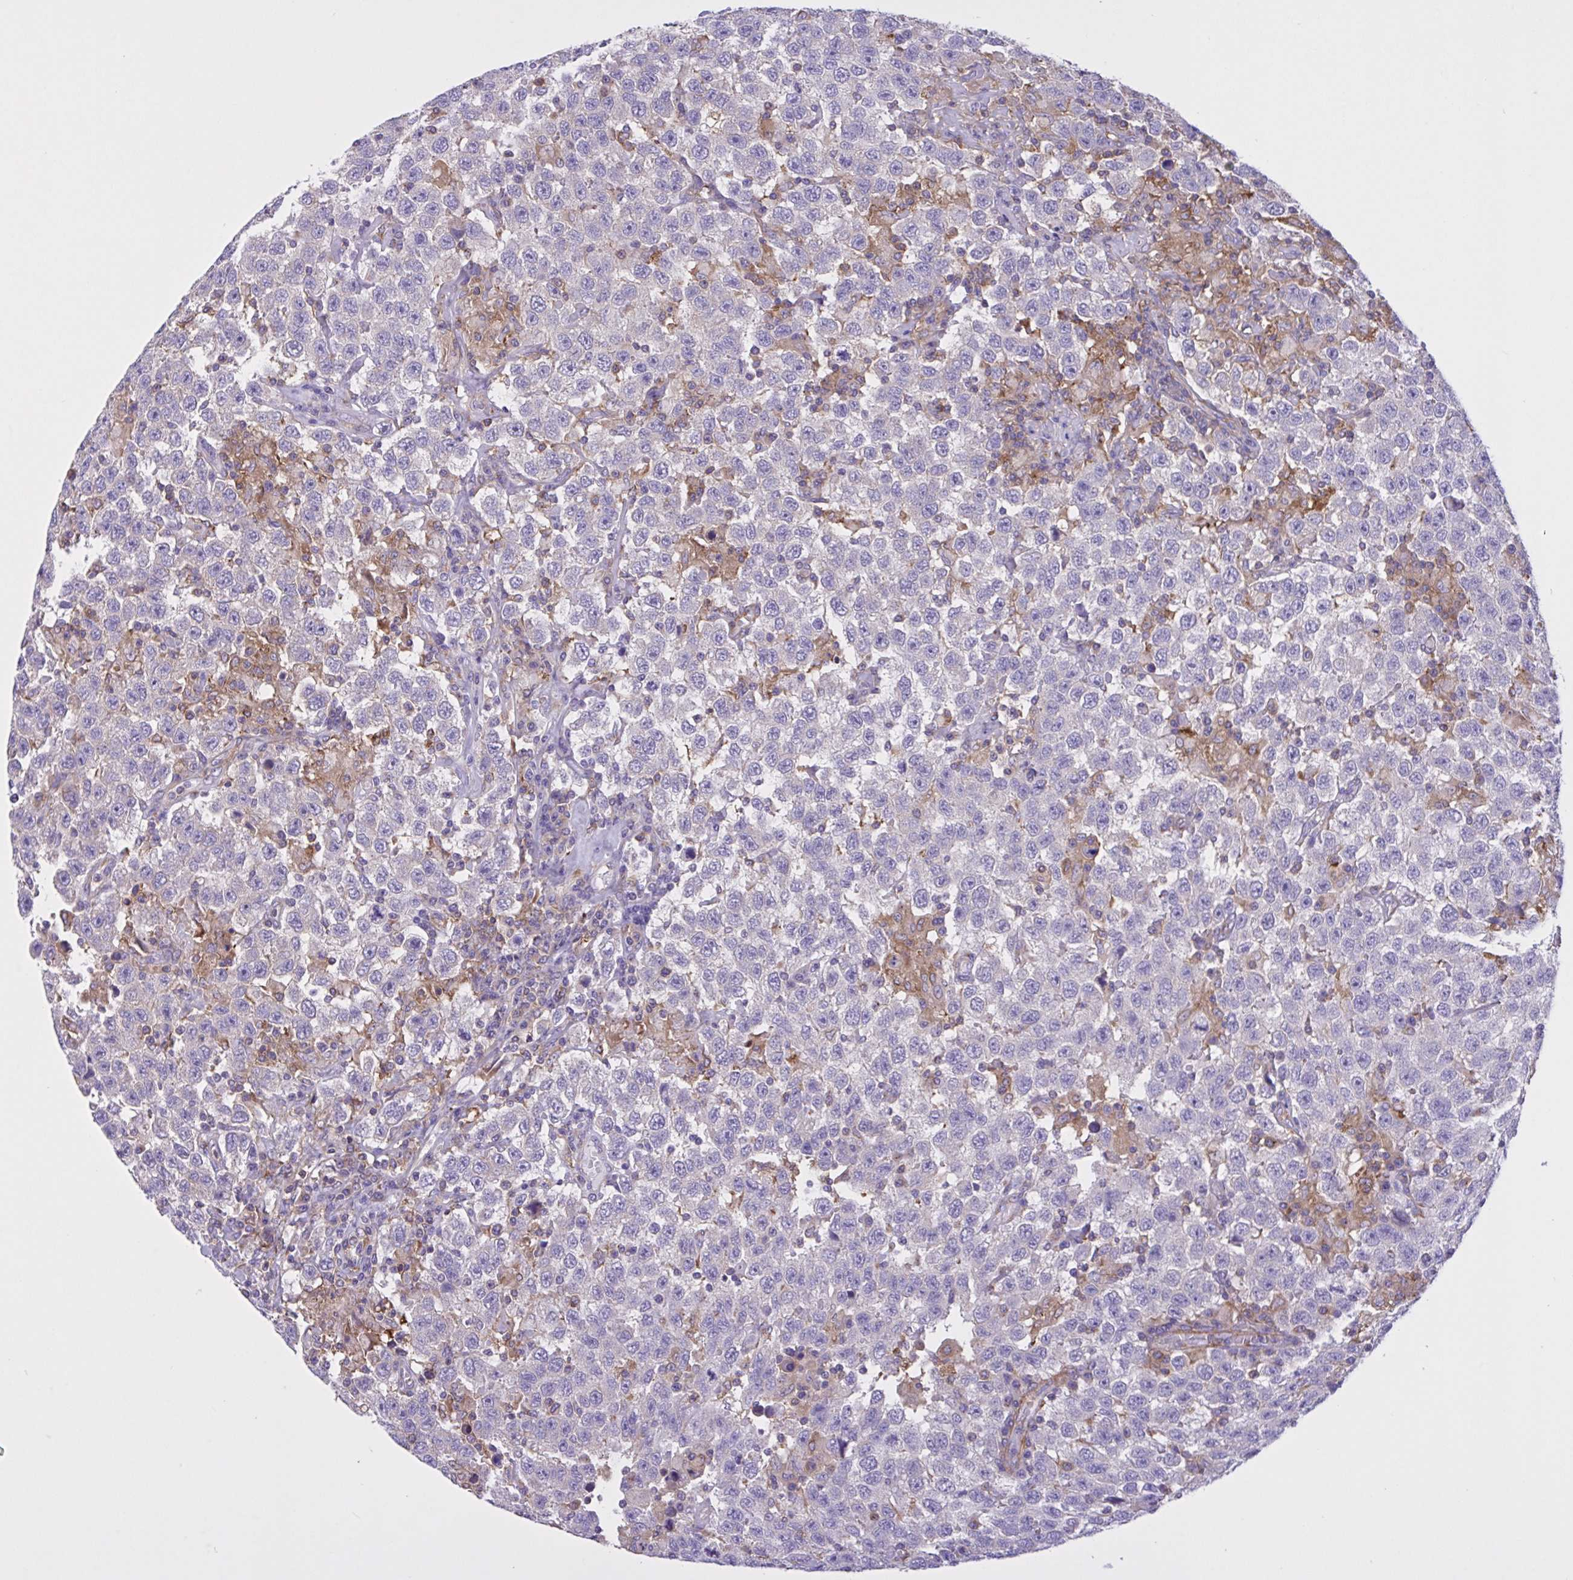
{"staining": {"intensity": "negative", "quantity": "none", "location": "none"}, "tissue": "testis cancer", "cell_type": "Tumor cells", "image_type": "cancer", "snomed": [{"axis": "morphology", "description": "Seminoma, NOS"}, {"axis": "topography", "description": "Testis"}], "caption": "This is an immunohistochemistry (IHC) photomicrograph of seminoma (testis). There is no positivity in tumor cells.", "gene": "OR51M1", "patient": {"sex": "male", "age": 41}}